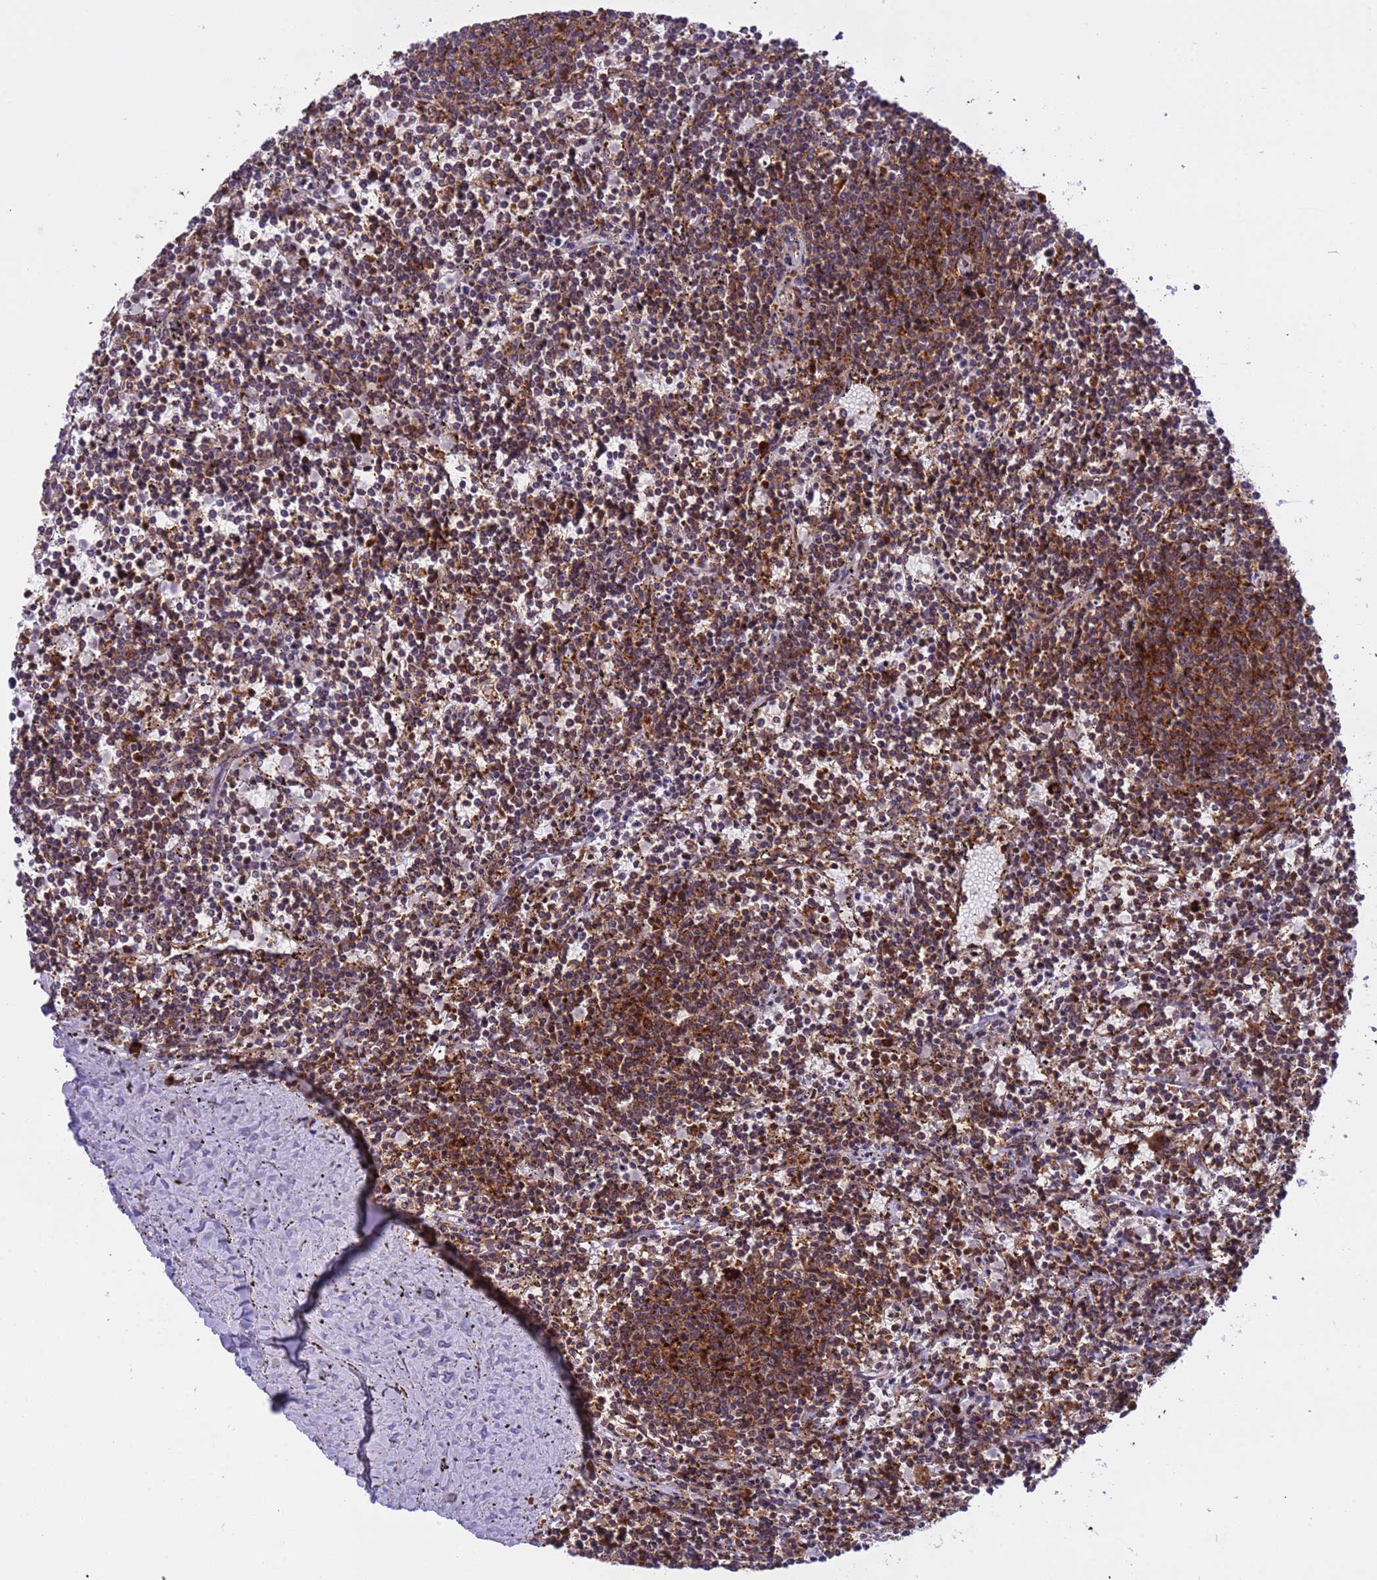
{"staining": {"intensity": "strong", "quantity": "25%-75%", "location": "cytoplasmic/membranous"}, "tissue": "lymphoma", "cell_type": "Tumor cells", "image_type": "cancer", "snomed": [{"axis": "morphology", "description": "Malignant lymphoma, non-Hodgkin's type, Low grade"}, {"axis": "topography", "description": "Spleen"}], "caption": "Protein expression analysis of human low-grade malignant lymphoma, non-Hodgkin's type reveals strong cytoplasmic/membranous positivity in approximately 25%-75% of tumor cells.", "gene": "RPL36", "patient": {"sex": "female", "age": 50}}